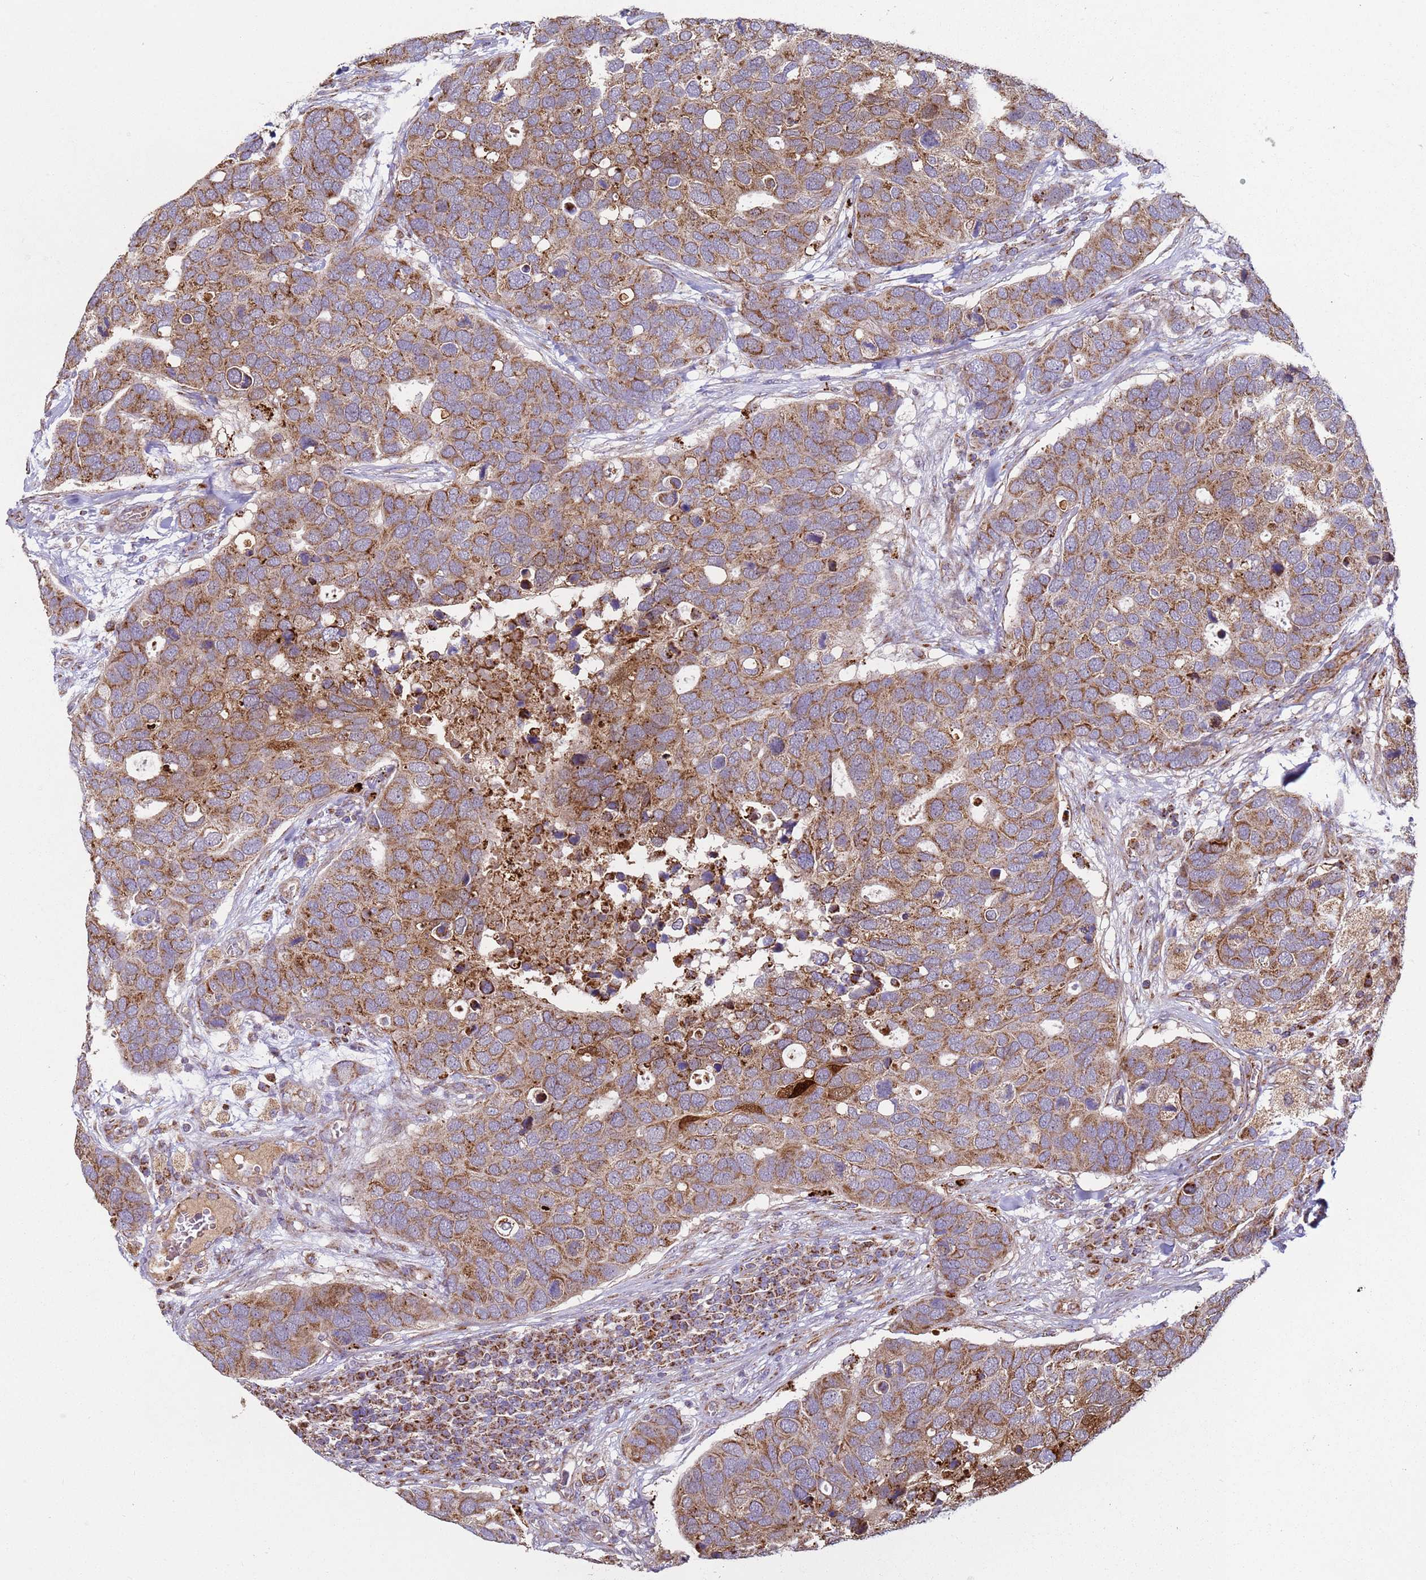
{"staining": {"intensity": "moderate", "quantity": ">75%", "location": "cytoplasmic/membranous"}, "tissue": "breast cancer", "cell_type": "Tumor cells", "image_type": "cancer", "snomed": [{"axis": "morphology", "description": "Duct carcinoma"}, {"axis": "topography", "description": "Breast"}], "caption": "Immunohistochemistry image of neoplastic tissue: human breast cancer stained using immunohistochemistry demonstrates medium levels of moderate protein expression localized specifically in the cytoplasmic/membranous of tumor cells, appearing as a cytoplasmic/membranous brown color.", "gene": "FBXO33", "patient": {"sex": "female", "age": 83}}